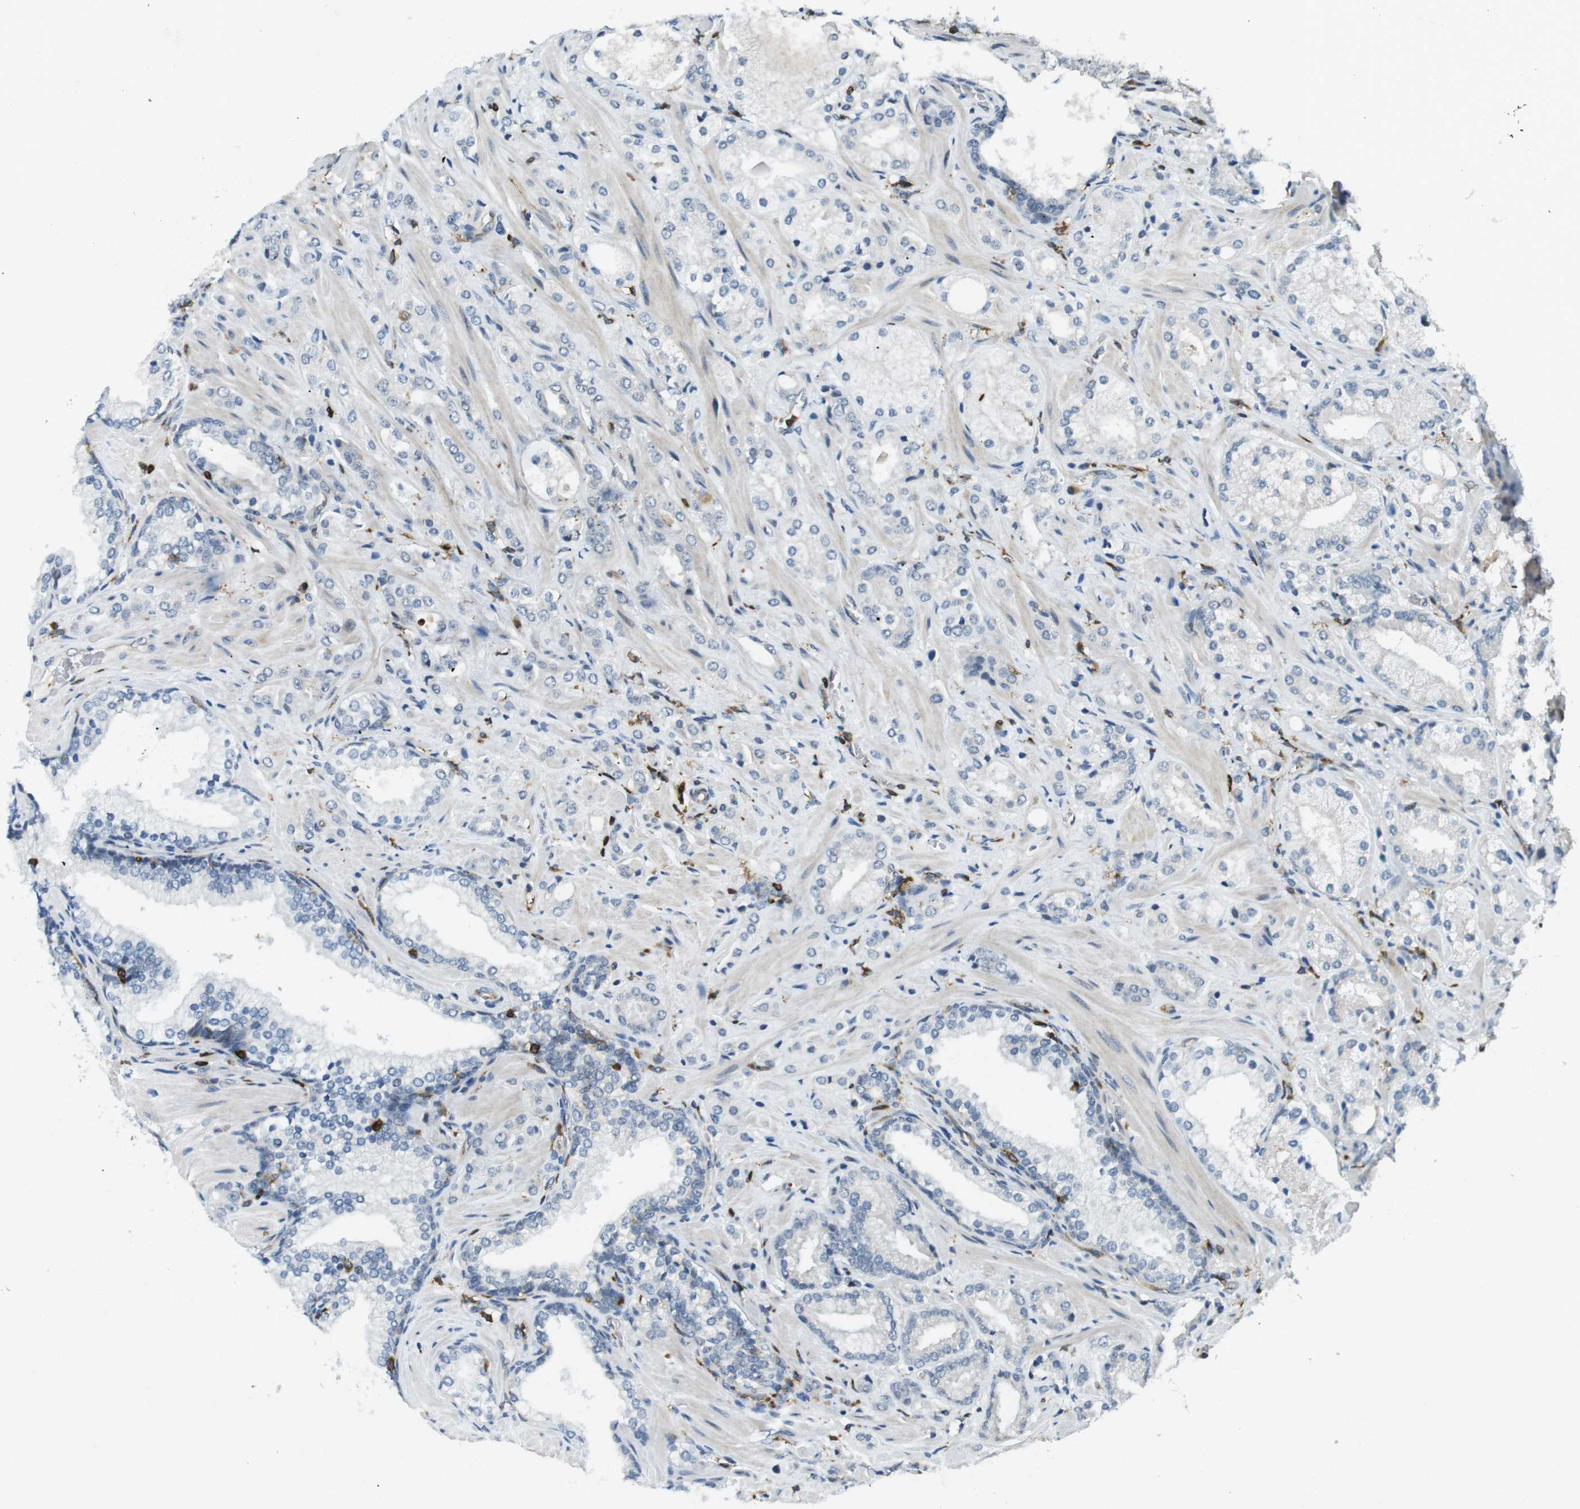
{"staining": {"intensity": "negative", "quantity": "none", "location": "none"}, "tissue": "prostate cancer", "cell_type": "Tumor cells", "image_type": "cancer", "snomed": [{"axis": "morphology", "description": "Adenocarcinoma, High grade"}, {"axis": "topography", "description": "Prostate"}], "caption": "Protein analysis of prostate cancer (high-grade adenocarcinoma) exhibits no significant expression in tumor cells.", "gene": "STK10", "patient": {"sex": "male", "age": 64}}